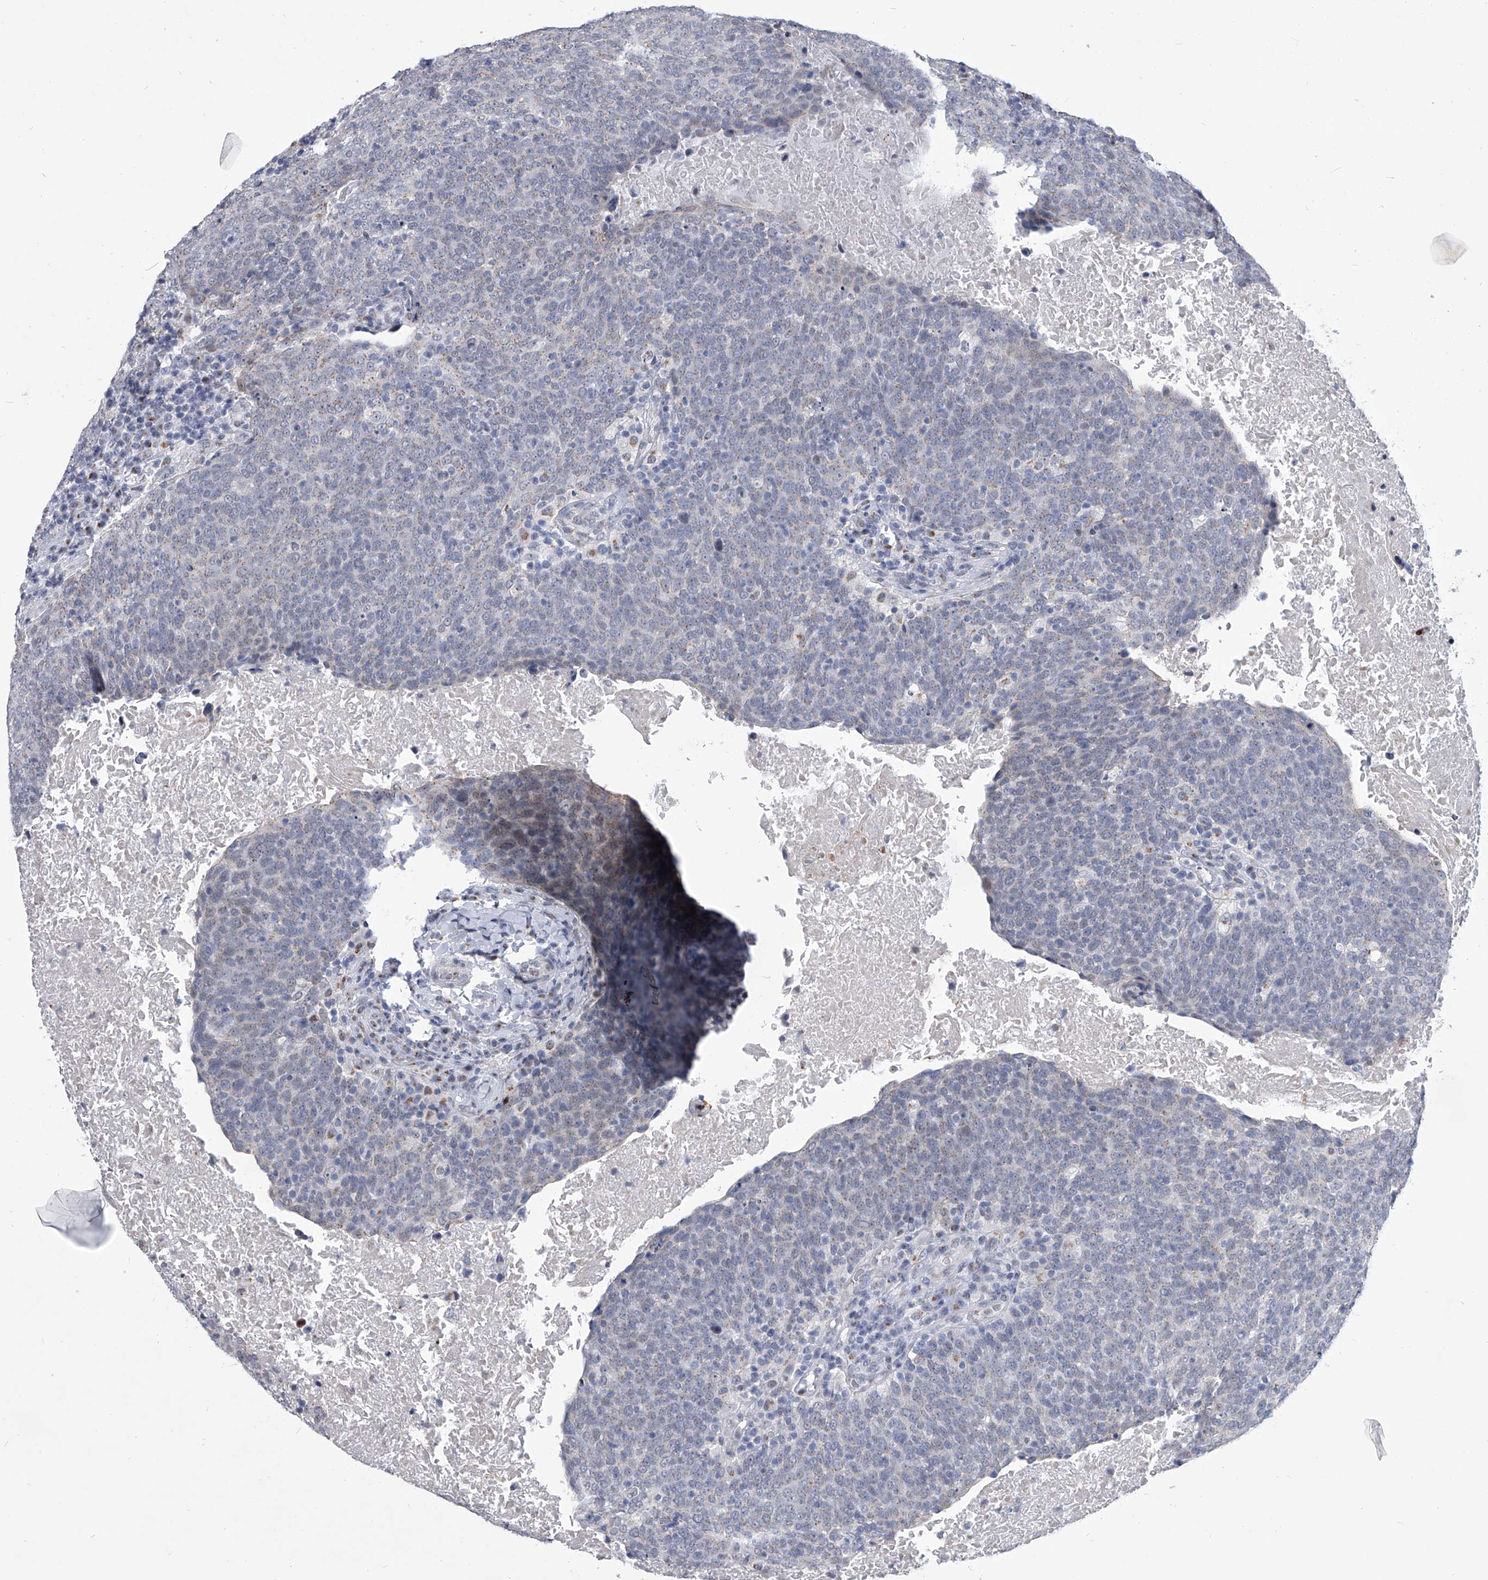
{"staining": {"intensity": "negative", "quantity": "none", "location": "none"}, "tissue": "head and neck cancer", "cell_type": "Tumor cells", "image_type": "cancer", "snomed": [{"axis": "morphology", "description": "Squamous cell carcinoma, NOS"}, {"axis": "morphology", "description": "Squamous cell carcinoma, metastatic, NOS"}, {"axis": "topography", "description": "Lymph node"}, {"axis": "topography", "description": "Head-Neck"}], "caption": "IHC micrograph of neoplastic tissue: human head and neck cancer stained with DAB displays no significant protein expression in tumor cells.", "gene": "EVA1C", "patient": {"sex": "male", "age": 62}}